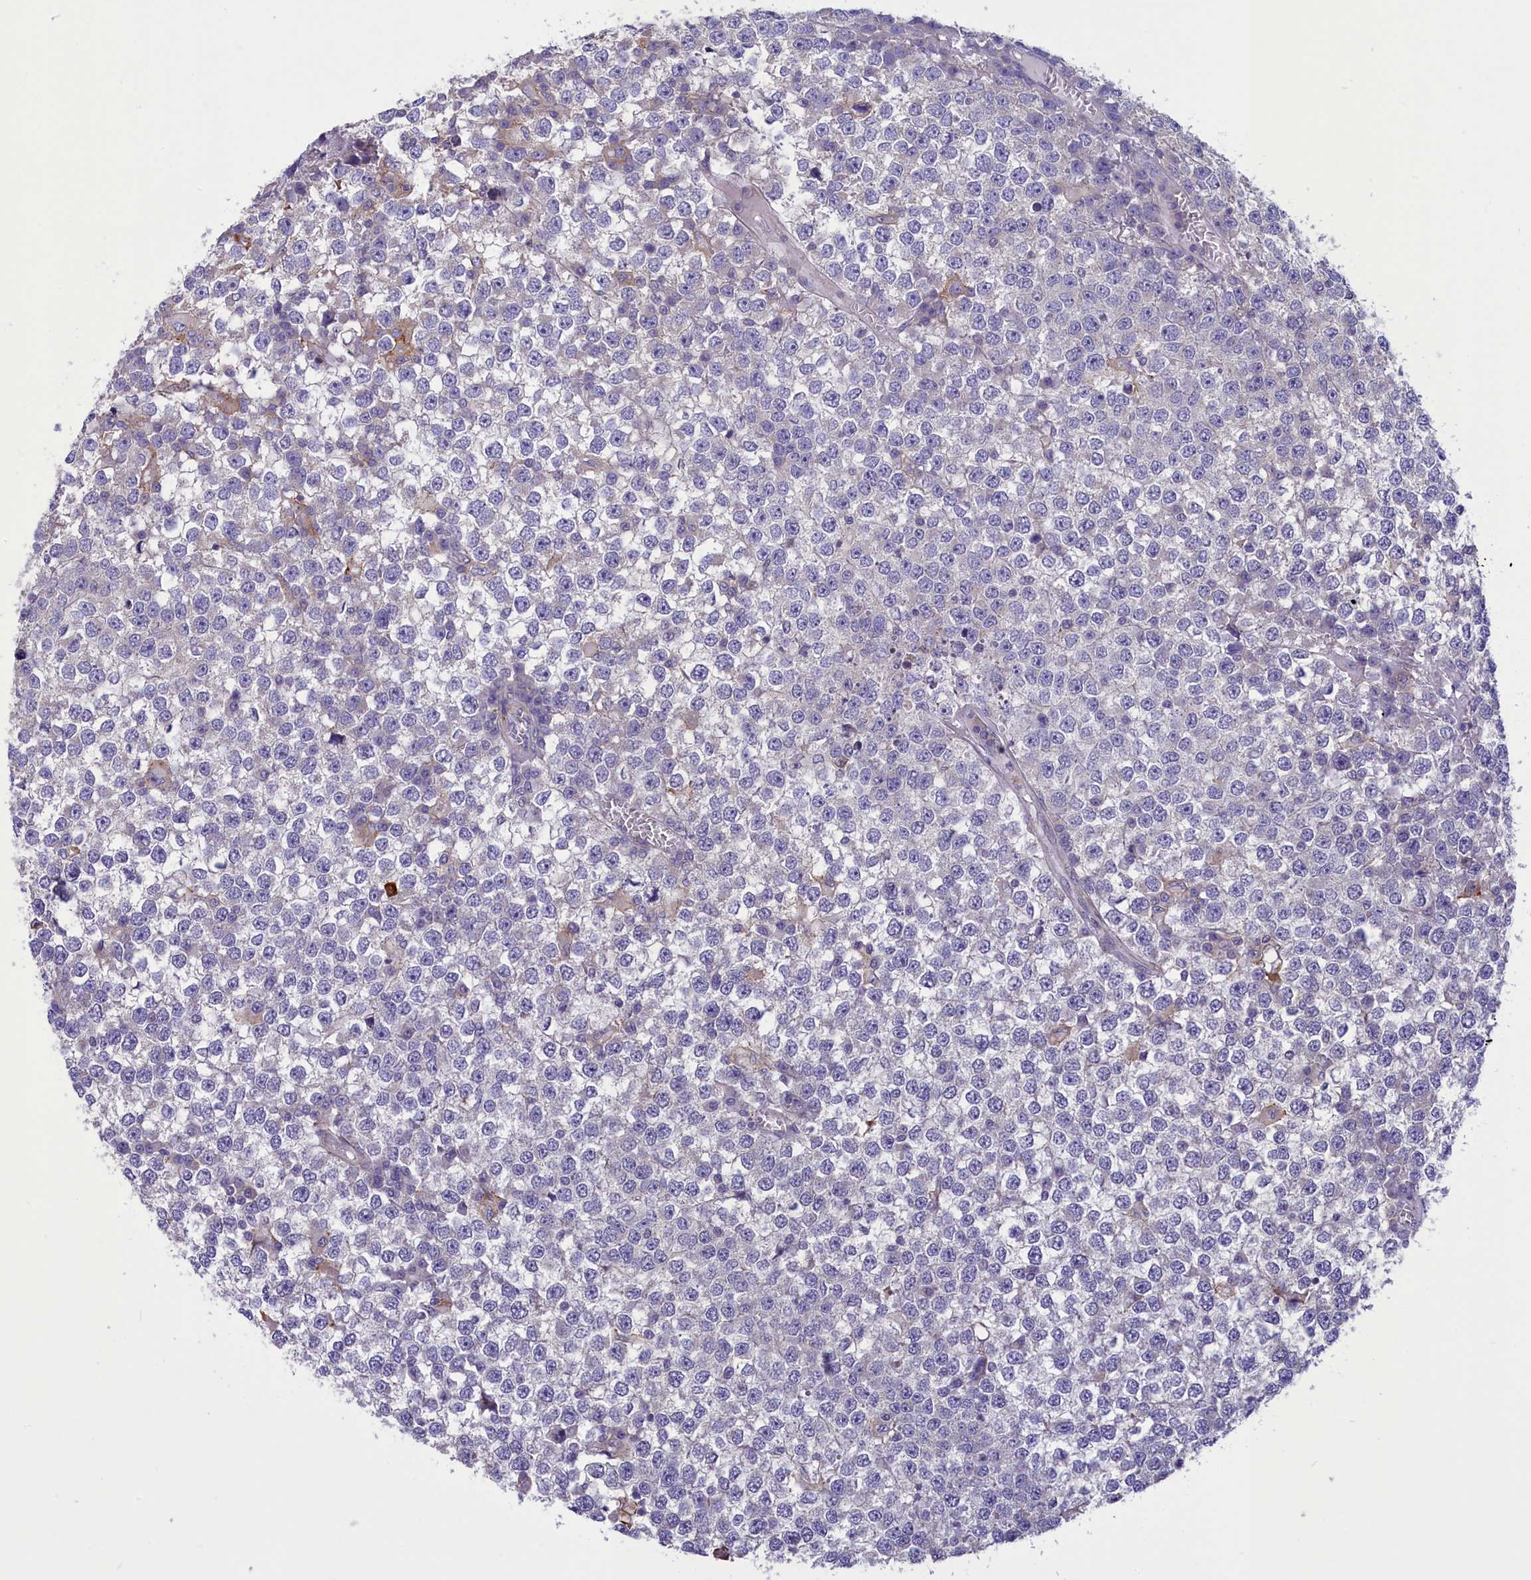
{"staining": {"intensity": "negative", "quantity": "none", "location": "none"}, "tissue": "testis cancer", "cell_type": "Tumor cells", "image_type": "cancer", "snomed": [{"axis": "morphology", "description": "Seminoma, NOS"}, {"axis": "topography", "description": "Testis"}], "caption": "An immunohistochemistry histopathology image of testis seminoma is shown. There is no staining in tumor cells of testis seminoma. (DAB IHC, high magnification).", "gene": "CORO2A", "patient": {"sex": "male", "age": 65}}